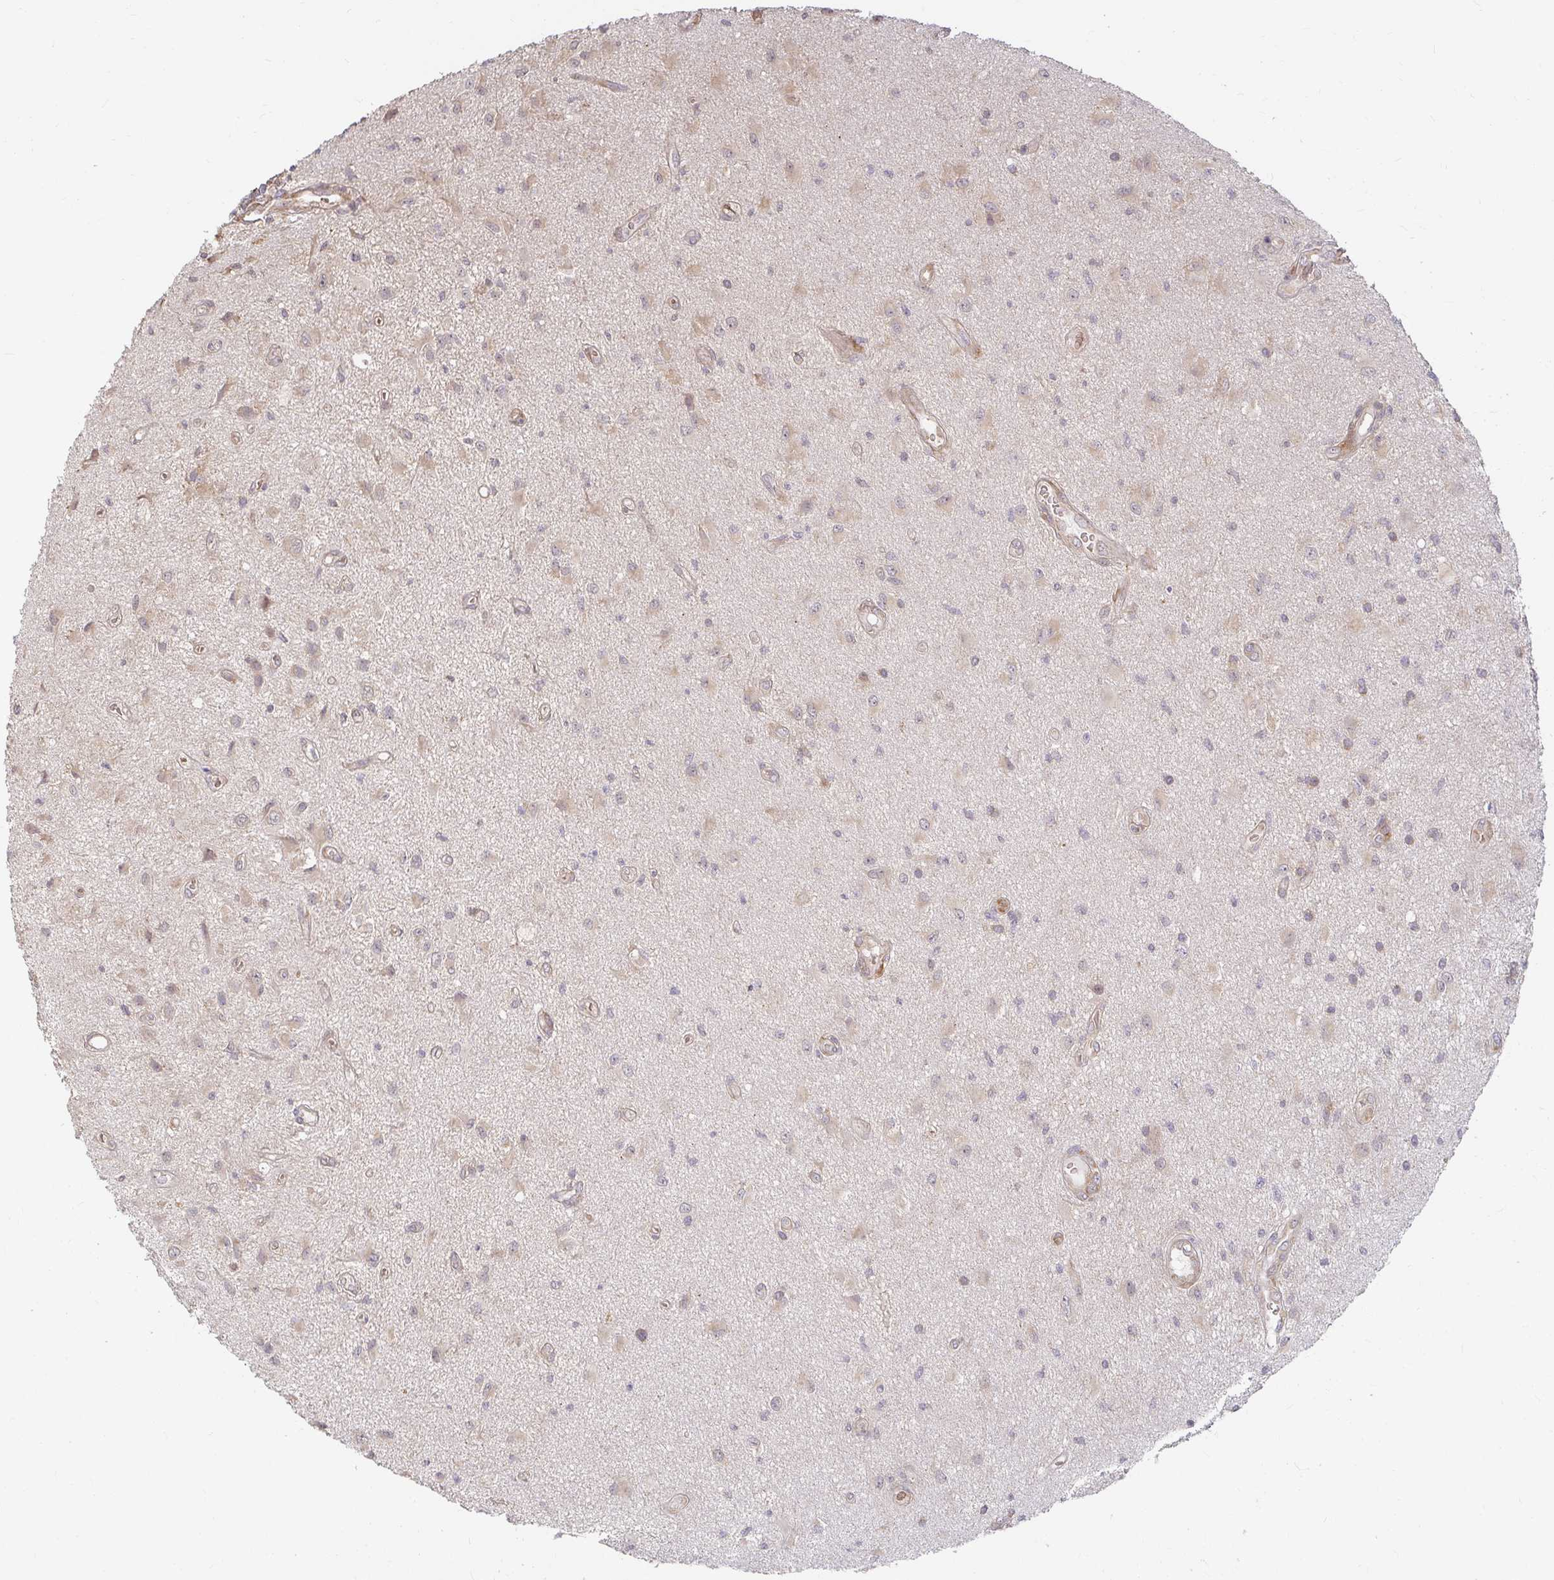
{"staining": {"intensity": "weak", "quantity": "25%-75%", "location": "cytoplasmic/membranous"}, "tissue": "glioma", "cell_type": "Tumor cells", "image_type": "cancer", "snomed": [{"axis": "morphology", "description": "Glioma, malignant, High grade"}, {"axis": "topography", "description": "Brain"}], "caption": "There is low levels of weak cytoplasmic/membranous staining in tumor cells of glioma, as demonstrated by immunohistochemical staining (brown color).", "gene": "CAST", "patient": {"sex": "male", "age": 67}}